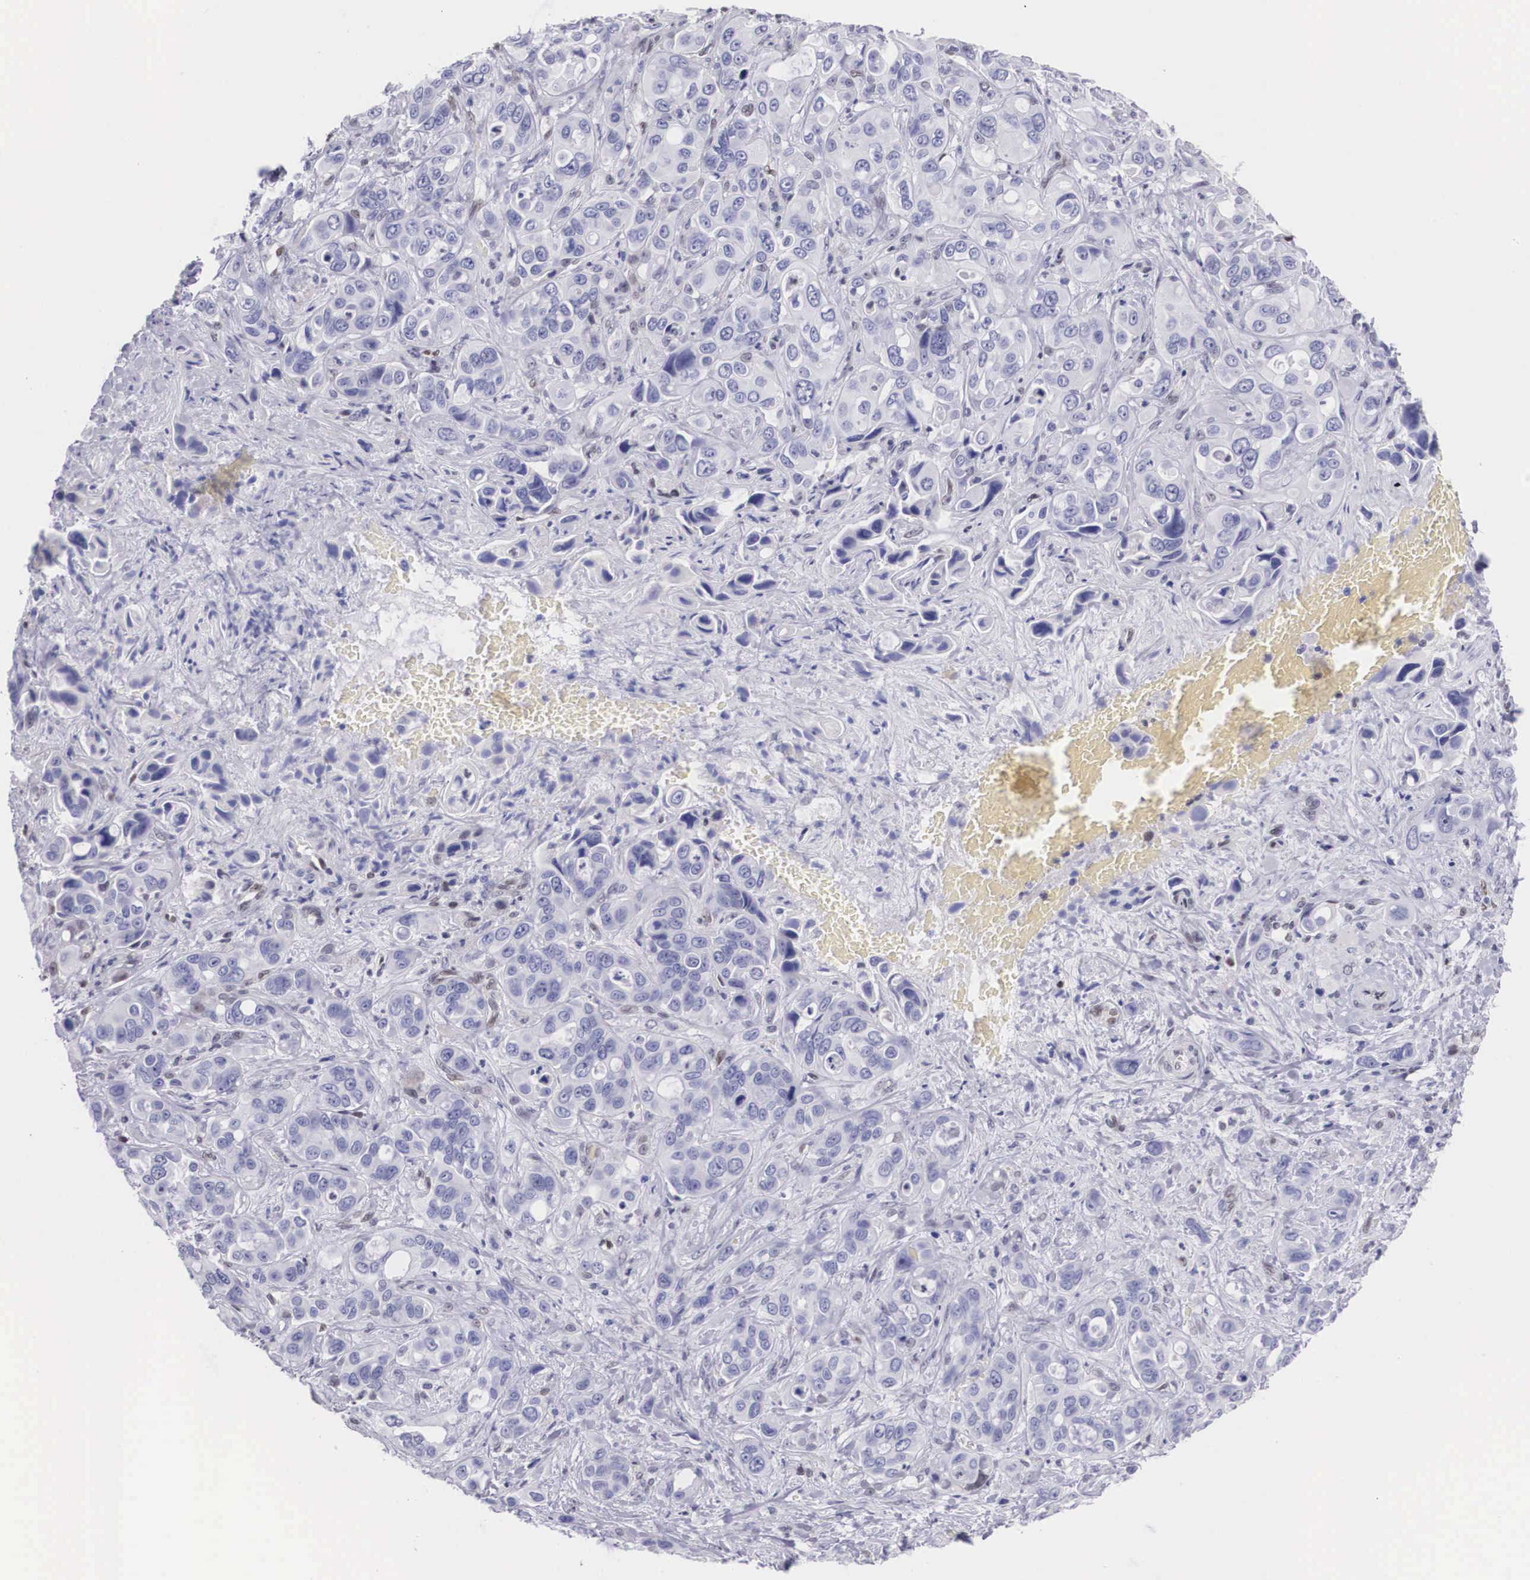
{"staining": {"intensity": "negative", "quantity": "none", "location": "none"}, "tissue": "liver cancer", "cell_type": "Tumor cells", "image_type": "cancer", "snomed": [{"axis": "morphology", "description": "Cholangiocarcinoma"}, {"axis": "topography", "description": "Liver"}], "caption": "An image of human liver cancer is negative for staining in tumor cells. (DAB (3,3'-diaminobenzidine) IHC with hematoxylin counter stain).", "gene": "HMGN5", "patient": {"sex": "female", "age": 79}}